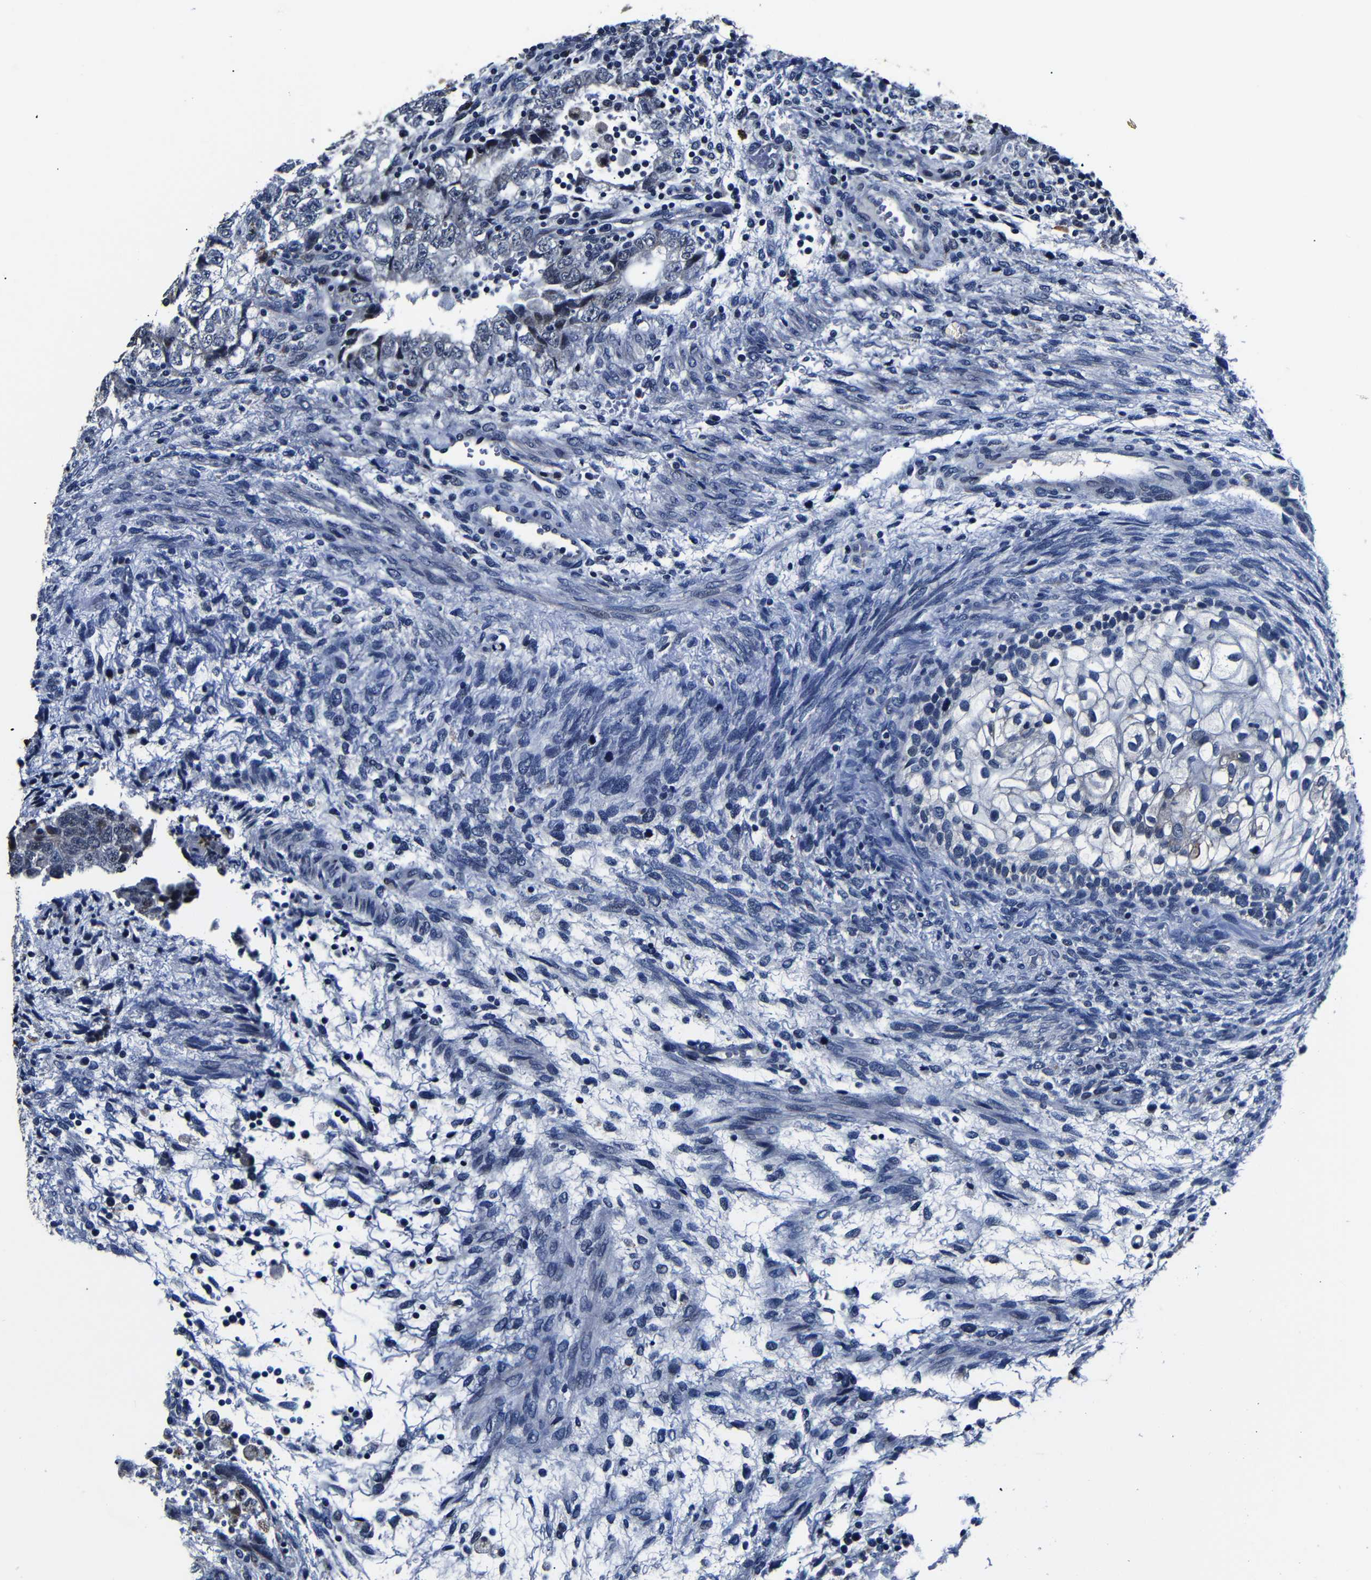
{"staining": {"intensity": "negative", "quantity": "none", "location": "none"}, "tissue": "testis cancer", "cell_type": "Tumor cells", "image_type": "cancer", "snomed": [{"axis": "morphology", "description": "Carcinoma, Embryonal, NOS"}, {"axis": "topography", "description": "Testis"}], "caption": "Immunohistochemistry of human testis cancer shows no staining in tumor cells.", "gene": "DEPP1", "patient": {"sex": "male", "age": 36}}